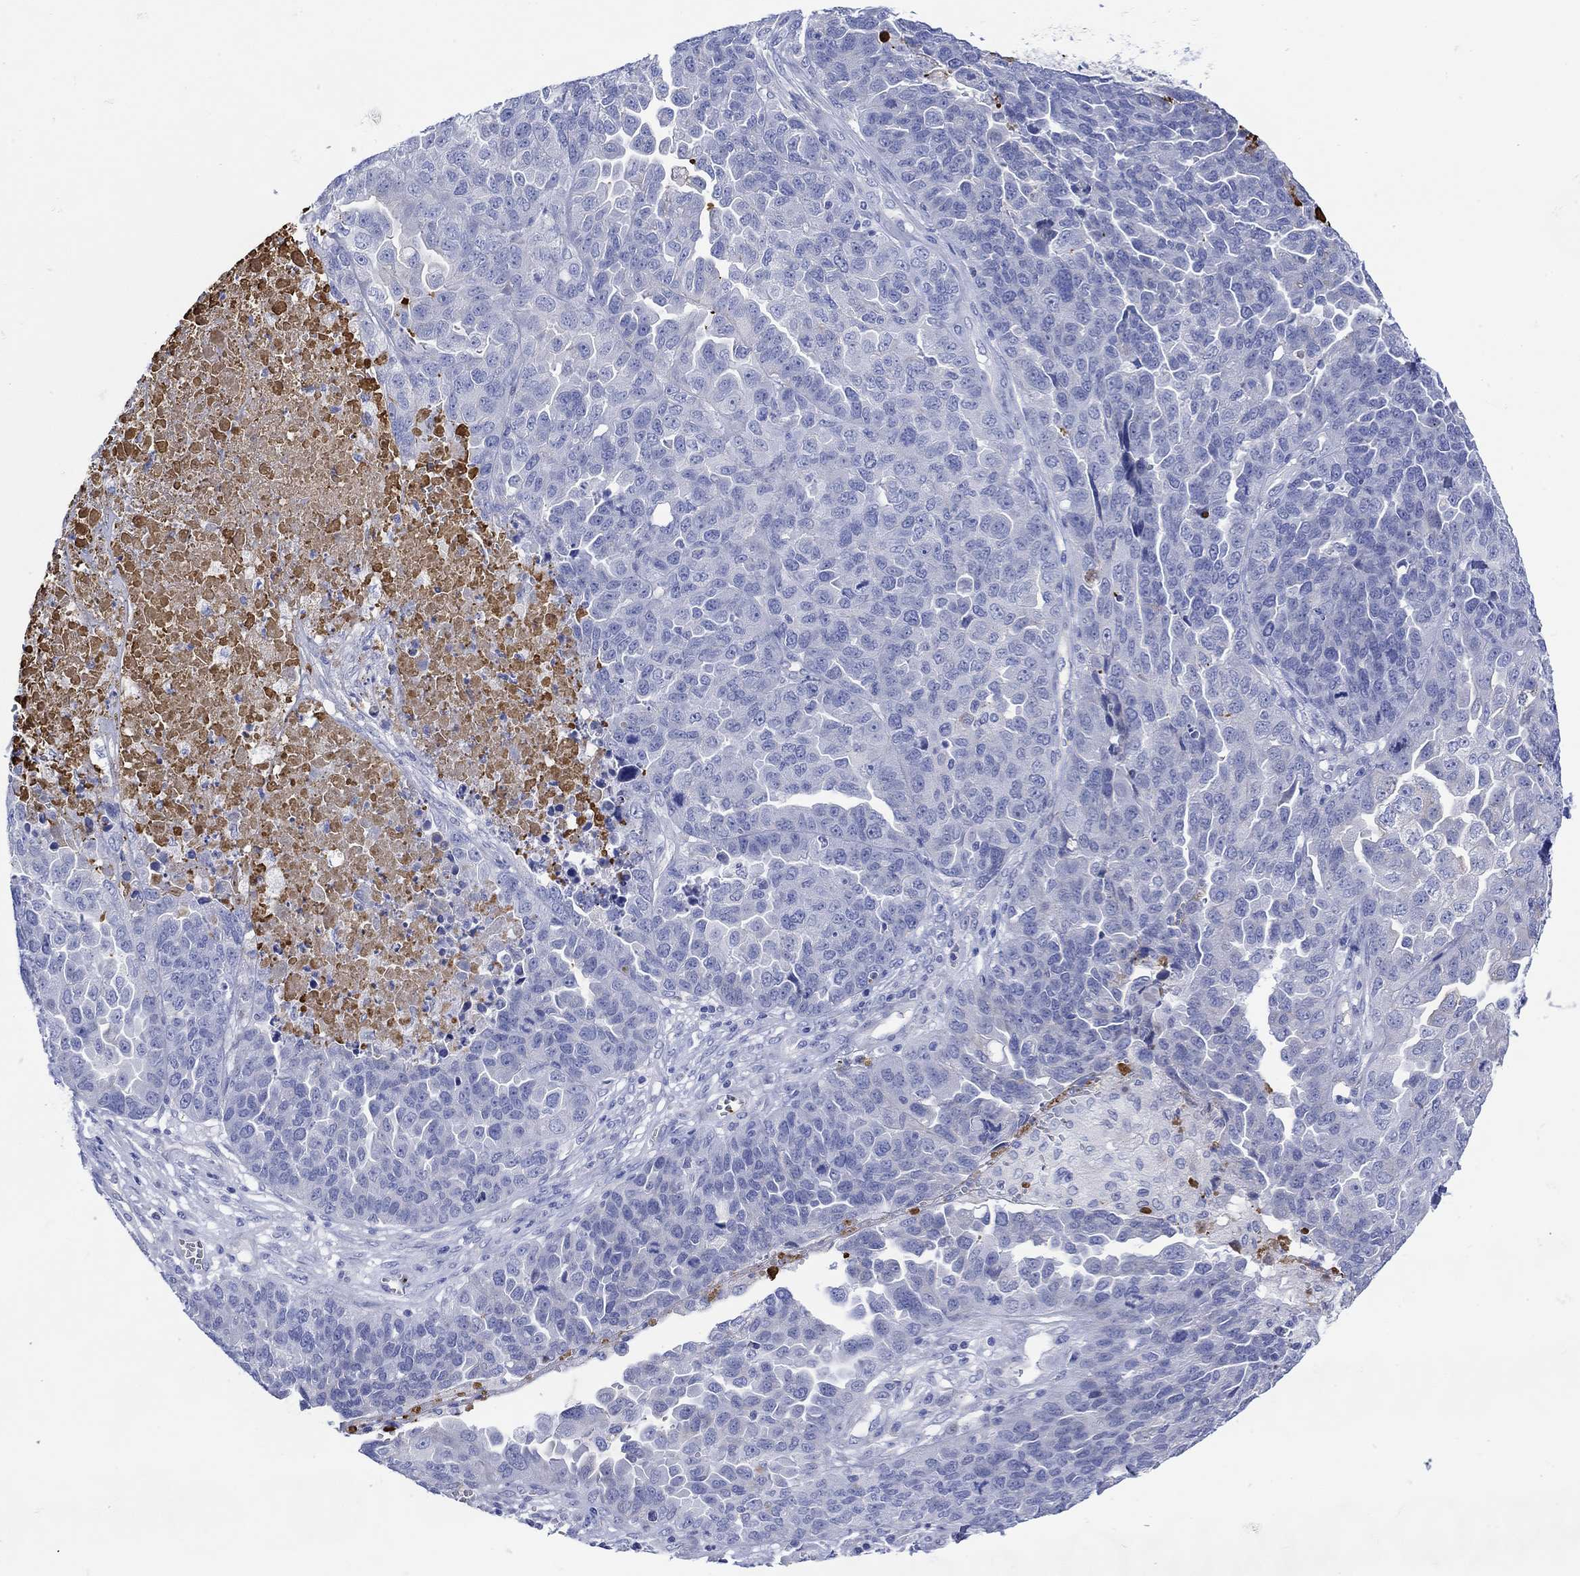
{"staining": {"intensity": "negative", "quantity": "none", "location": "none"}, "tissue": "ovarian cancer", "cell_type": "Tumor cells", "image_type": "cancer", "snomed": [{"axis": "morphology", "description": "Cystadenocarcinoma, serous, NOS"}, {"axis": "topography", "description": "Ovary"}], "caption": "Ovarian cancer was stained to show a protein in brown. There is no significant positivity in tumor cells. The staining is performed using DAB brown chromogen with nuclei counter-stained in using hematoxylin.", "gene": "ANKMY1", "patient": {"sex": "female", "age": 87}}